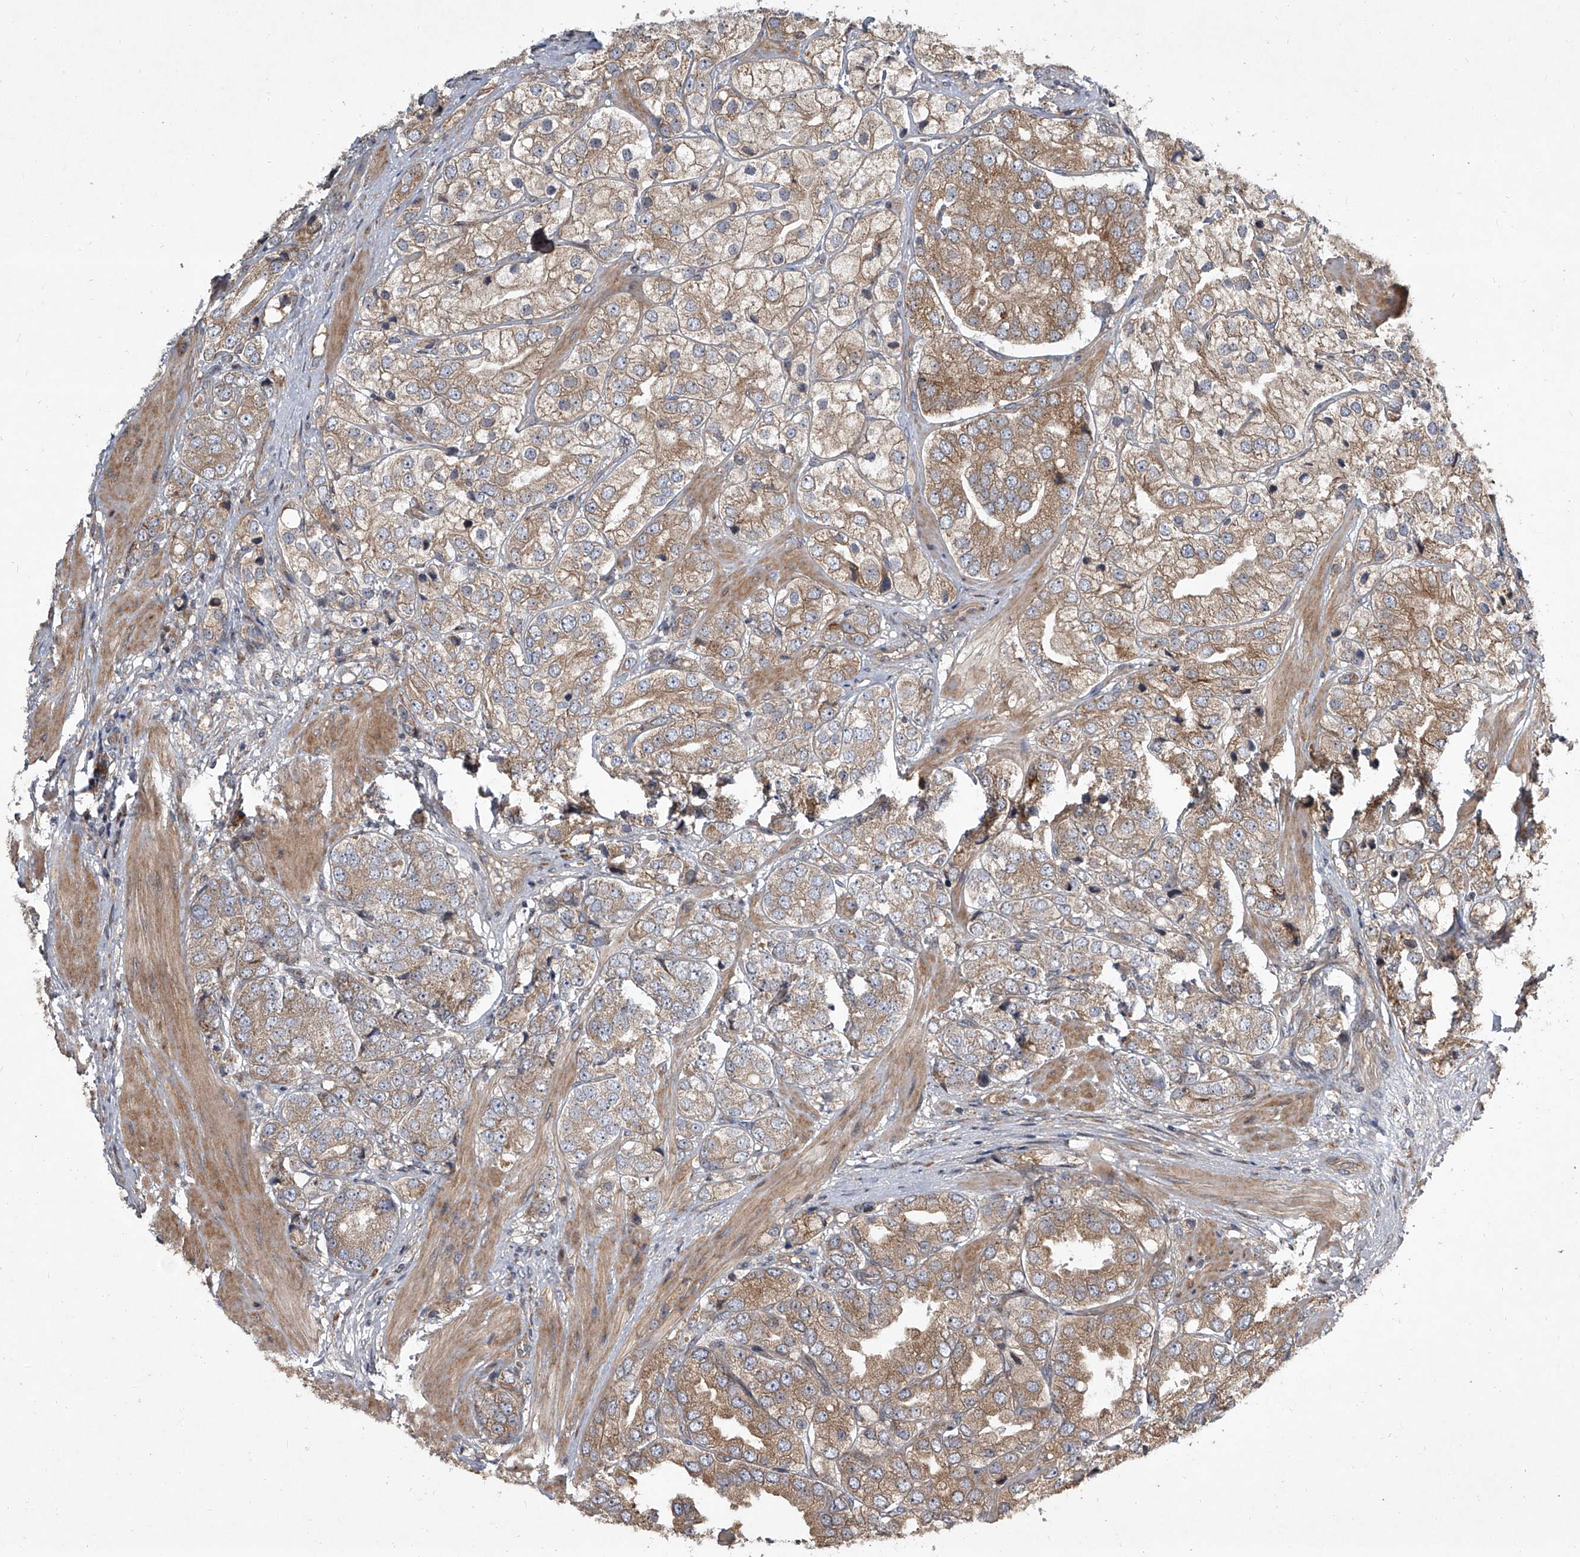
{"staining": {"intensity": "moderate", "quantity": "25%-75%", "location": "cytoplasmic/membranous"}, "tissue": "prostate cancer", "cell_type": "Tumor cells", "image_type": "cancer", "snomed": [{"axis": "morphology", "description": "Adenocarcinoma, High grade"}, {"axis": "topography", "description": "Prostate"}], "caption": "IHC photomicrograph of human prostate adenocarcinoma (high-grade) stained for a protein (brown), which exhibits medium levels of moderate cytoplasmic/membranous expression in about 25%-75% of tumor cells.", "gene": "EVA1C", "patient": {"sex": "male", "age": 50}}